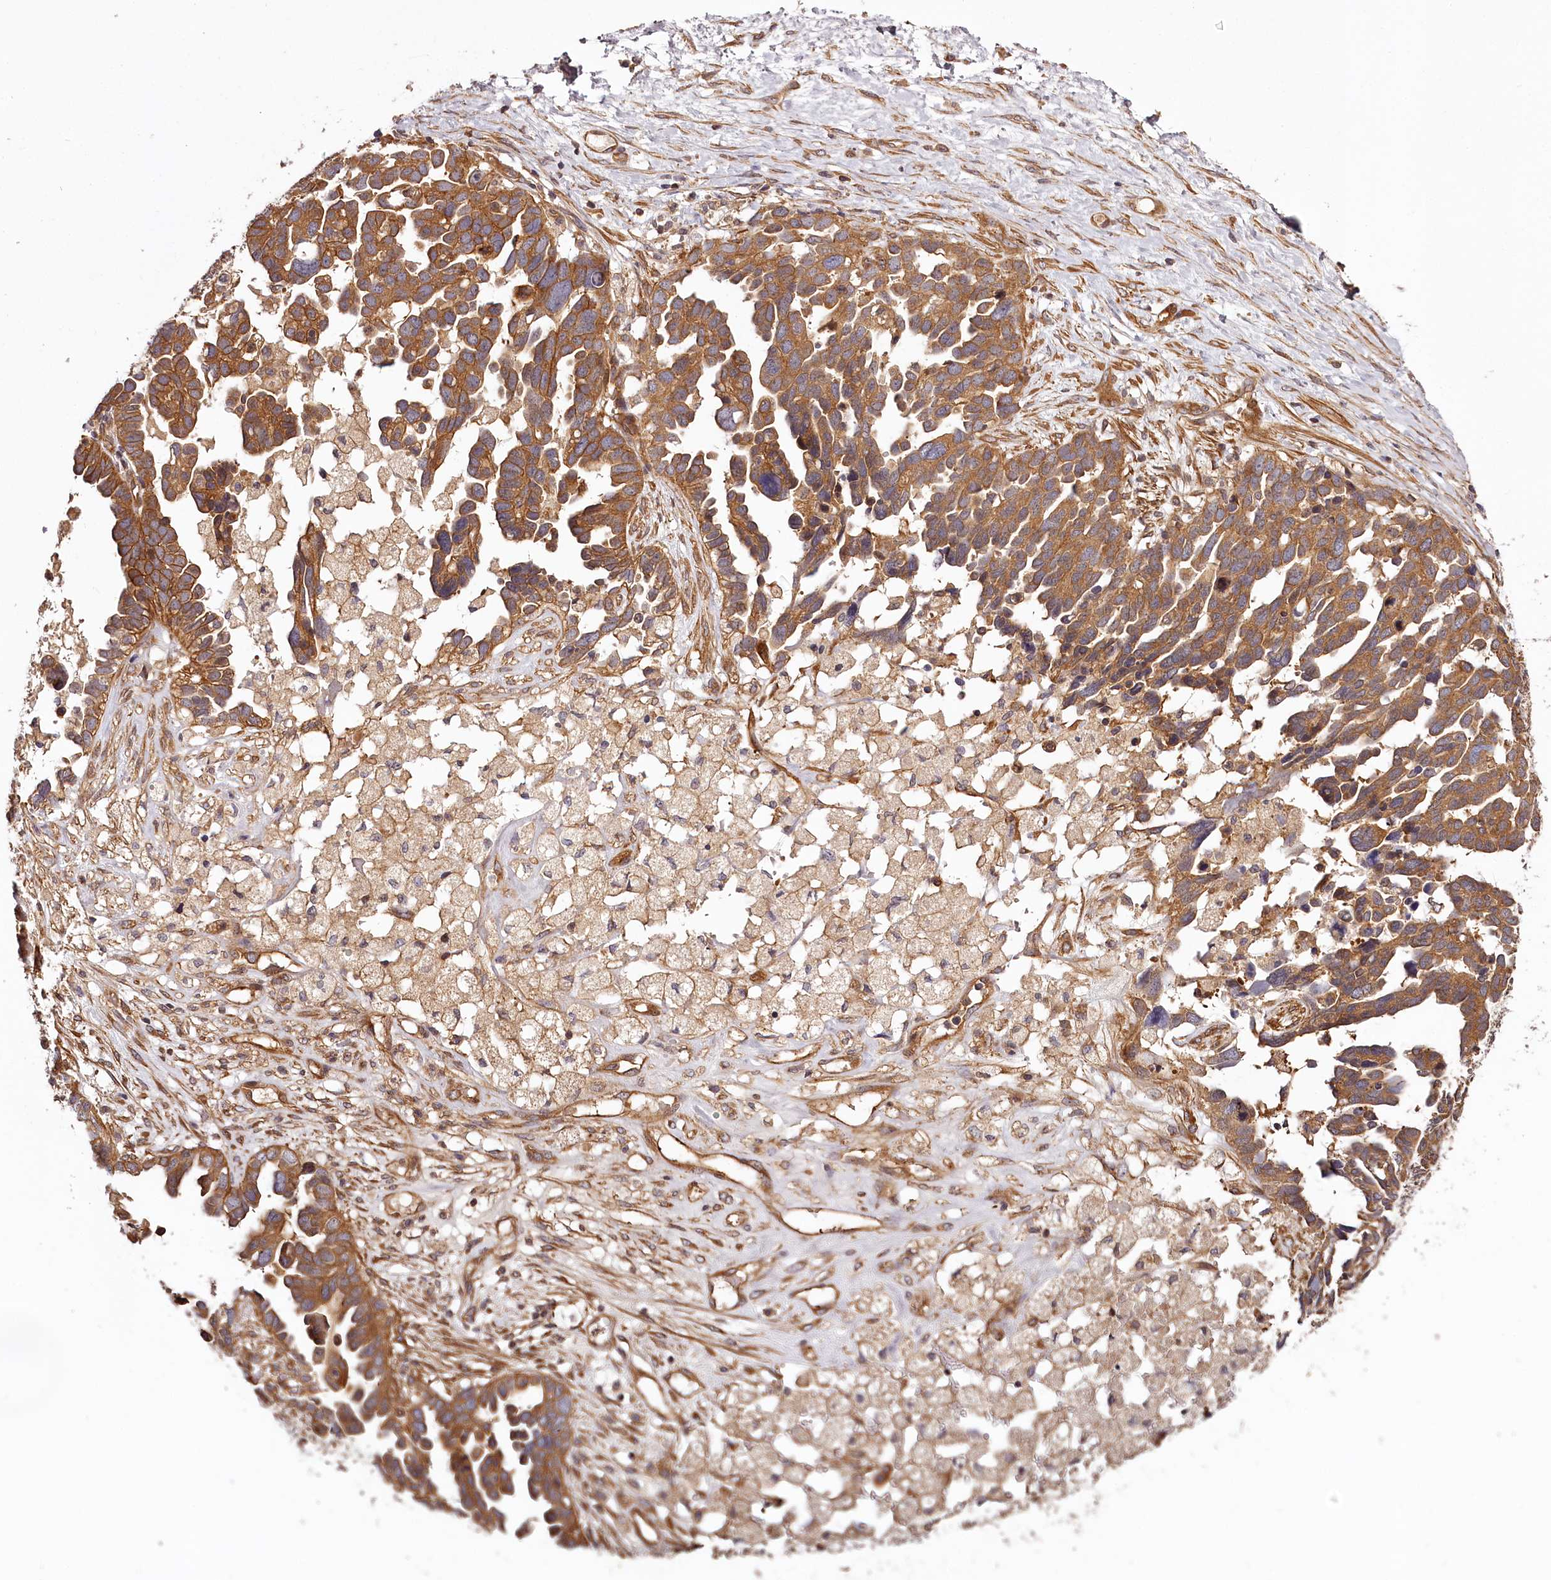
{"staining": {"intensity": "moderate", "quantity": ">75%", "location": "cytoplasmic/membranous"}, "tissue": "ovarian cancer", "cell_type": "Tumor cells", "image_type": "cancer", "snomed": [{"axis": "morphology", "description": "Cystadenocarcinoma, serous, NOS"}, {"axis": "topography", "description": "Ovary"}], "caption": "The photomicrograph demonstrates staining of serous cystadenocarcinoma (ovarian), revealing moderate cytoplasmic/membranous protein expression (brown color) within tumor cells.", "gene": "TARS1", "patient": {"sex": "female", "age": 54}}